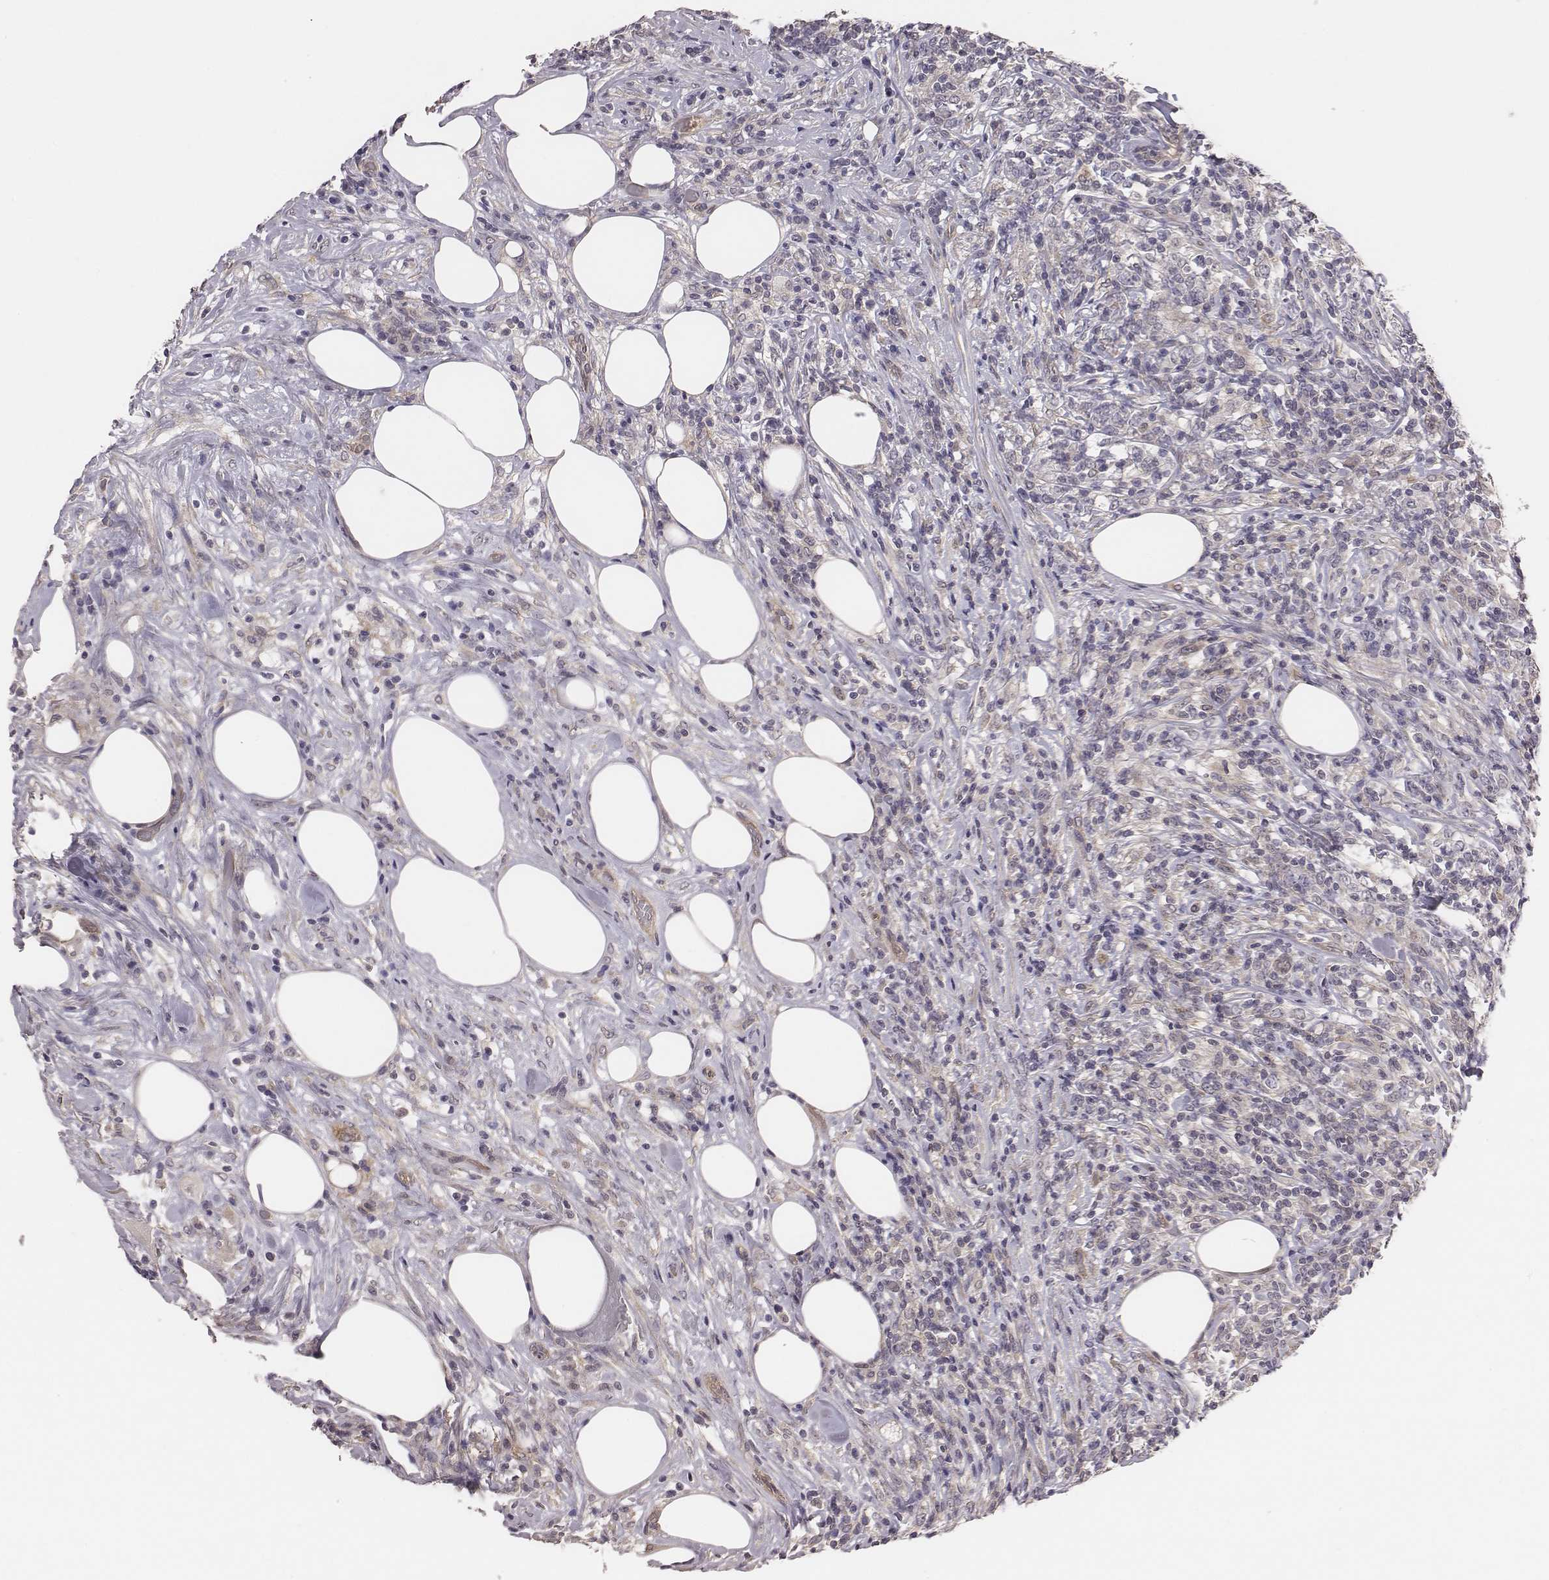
{"staining": {"intensity": "negative", "quantity": "none", "location": "none"}, "tissue": "lymphoma", "cell_type": "Tumor cells", "image_type": "cancer", "snomed": [{"axis": "morphology", "description": "Malignant lymphoma, non-Hodgkin's type, High grade"}, {"axis": "topography", "description": "Lymph node"}], "caption": "Tumor cells show no significant protein expression in malignant lymphoma, non-Hodgkin's type (high-grade).", "gene": "SCARF1", "patient": {"sex": "female", "age": 84}}